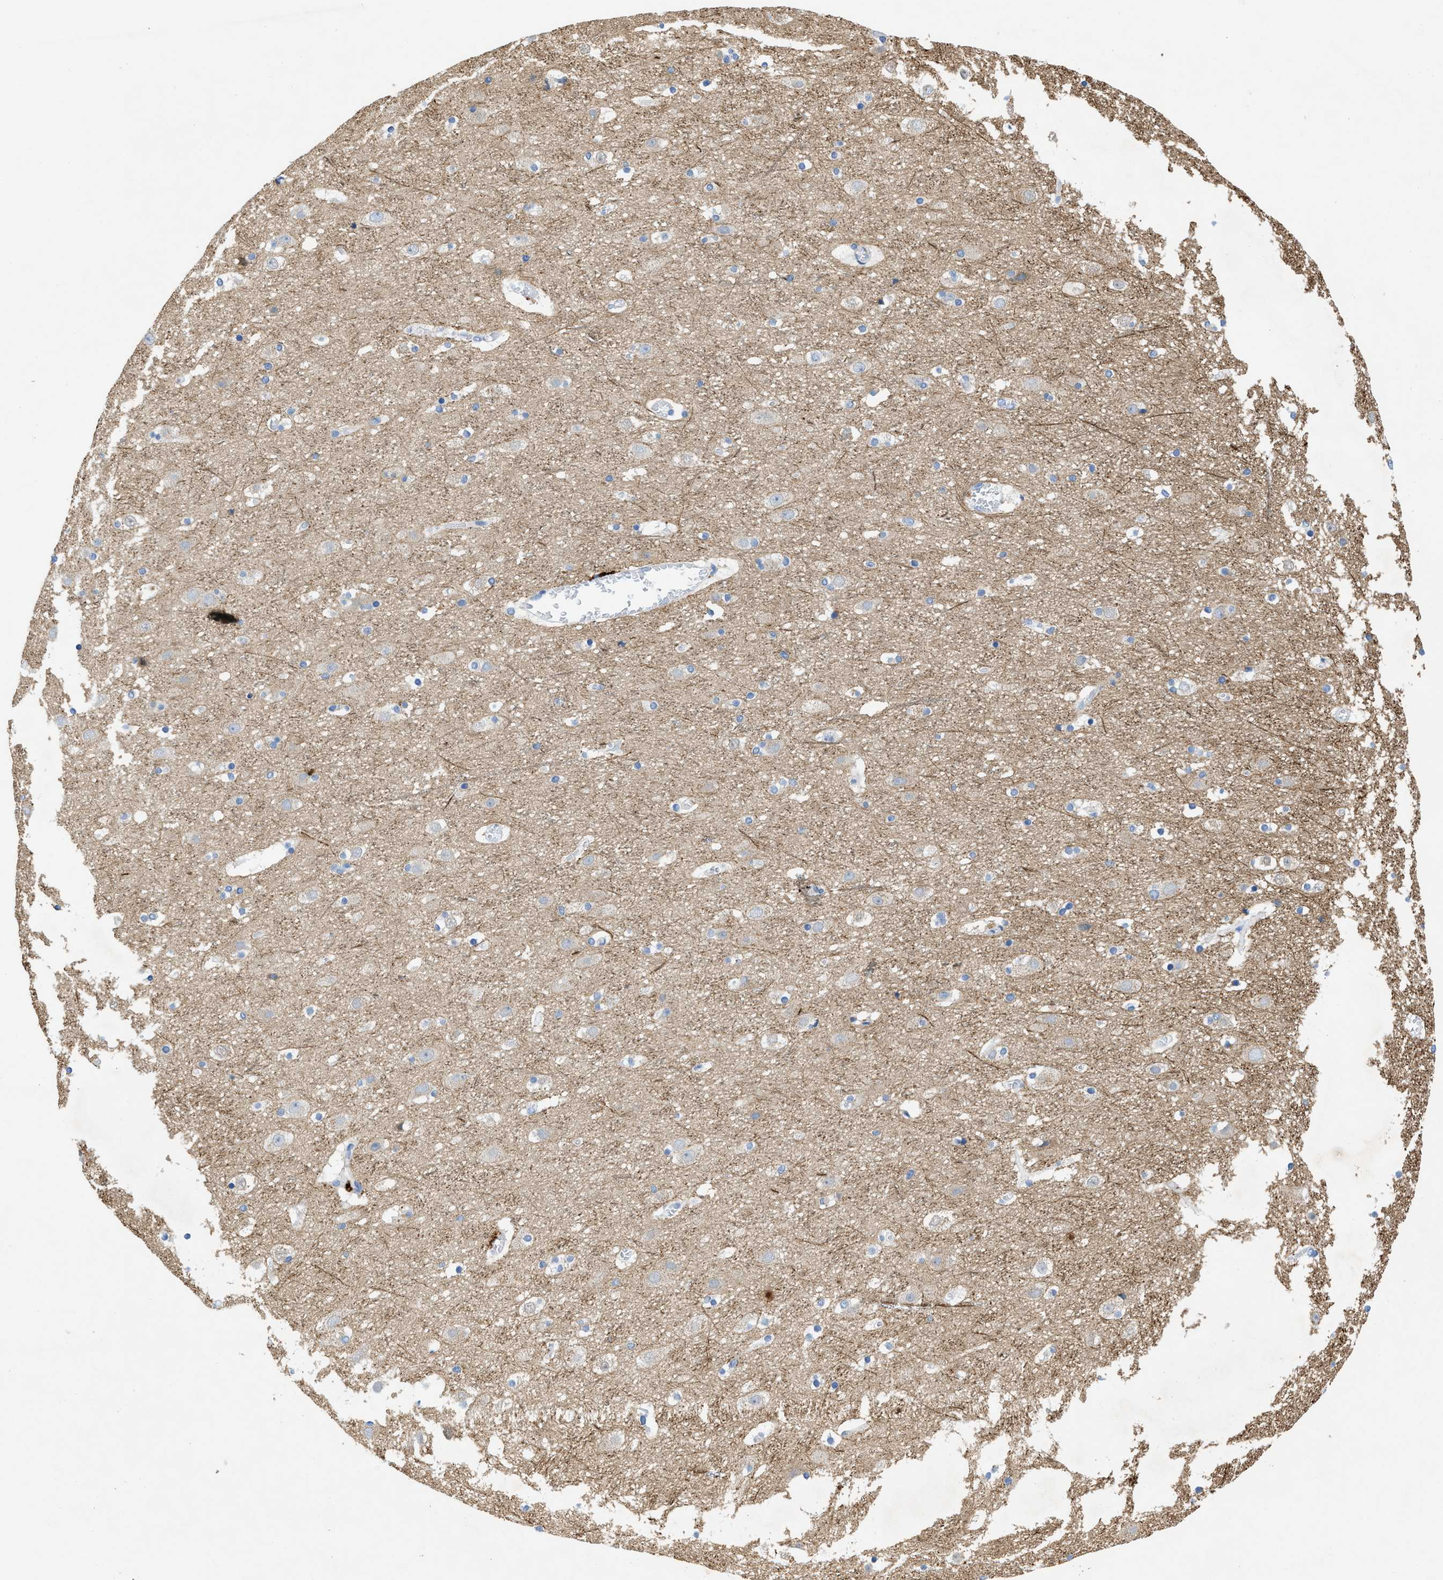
{"staining": {"intensity": "negative", "quantity": "none", "location": "none"}, "tissue": "cerebral cortex", "cell_type": "Endothelial cells", "image_type": "normal", "snomed": [{"axis": "morphology", "description": "Normal tissue, NOS"}, {"axis": "topography", "description": "Cerebral cortex"}], "caption": "Human cerebral cortex stained for a protein using IHC exhibits no positivity in endothelial cells.", "gene": "TMEM248", "patient": {"sex": "male", "age": 45}}